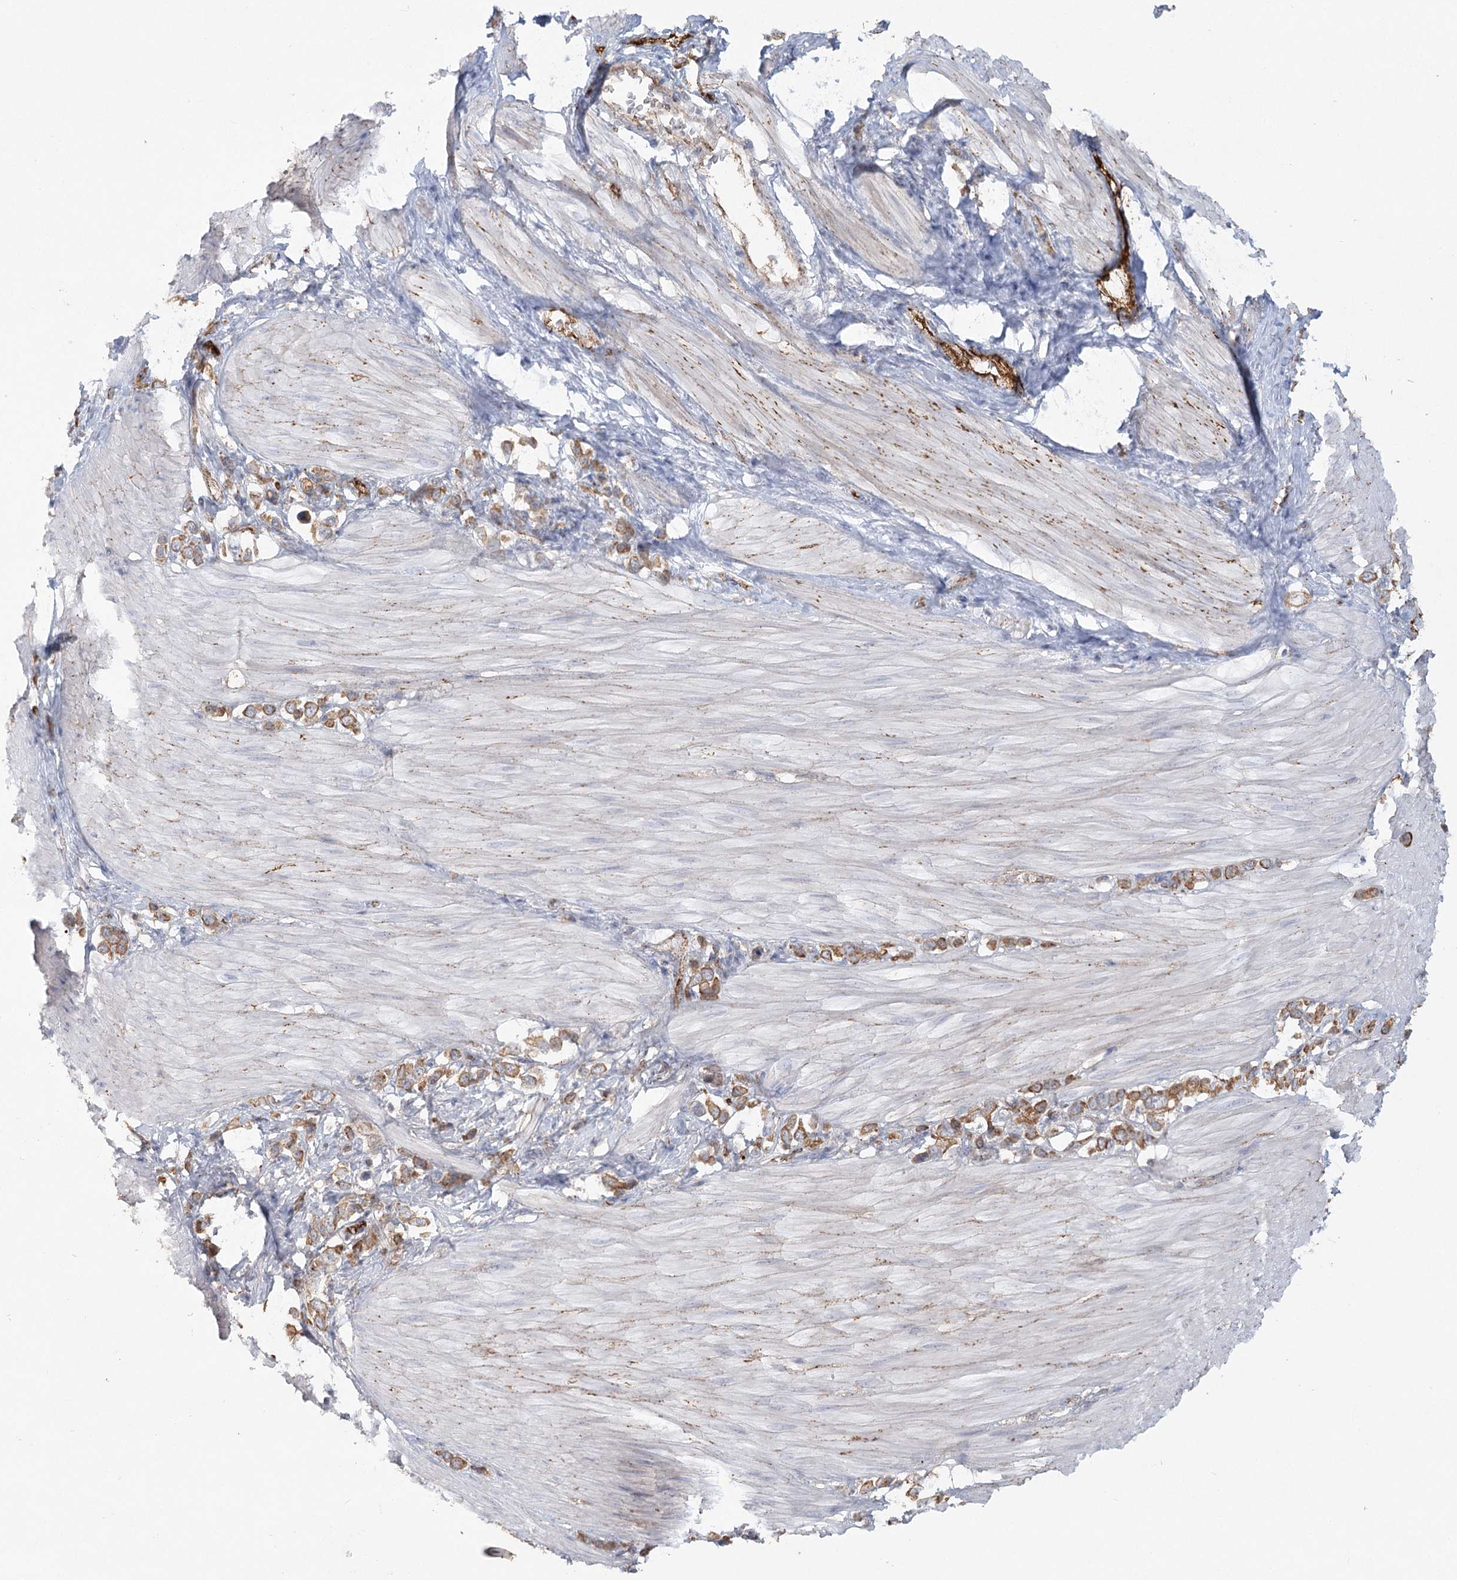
{"staining": {"intensity": "moderate", "quantity": ">75%", "location": "cytoplasmic/membranous"}, "tissue": "stomach cancer", "cell_type": "Tumor cells", "image_type": "cancer", "snomed": [{"axis": "morphology", "description": "Adenocarcinoma, NOS"}, {"axis": "topography", "description": "Stomach"}], "caption": "Protein staining exhibits moderate cytoplasmic/membranous staining in approximately >75% of tumor cells in stomach adenocarcinoma. (DAB = brown stain, brightfield microscopy at high magnification).", "gene": "KBTBD4", "patient": {"sex": "female", "age": 65}}